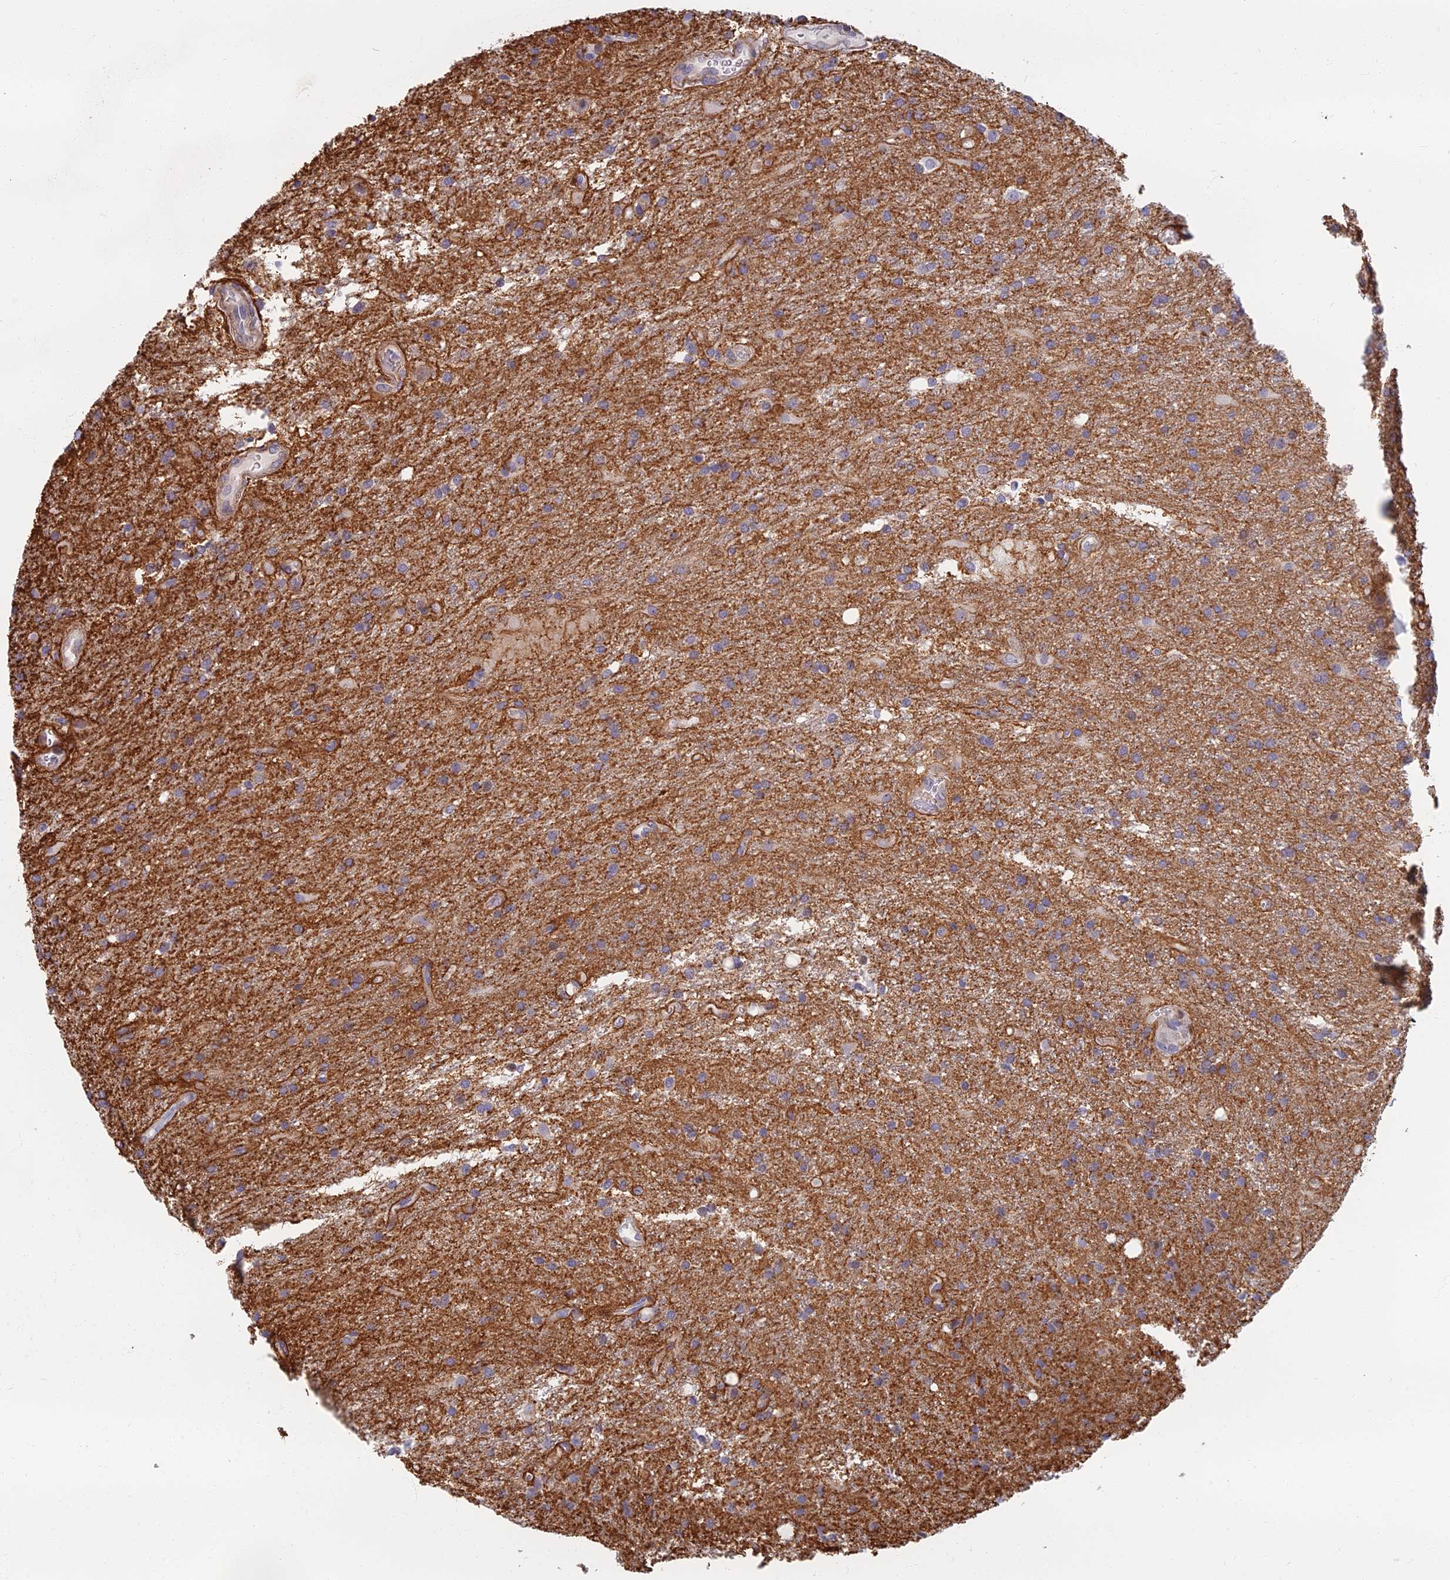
{"staining": {"intensity": "weak", "quantity": "25%-75%", "location": "cytoplasmic/membranous"}, "tissue": "glioma", "cell_type": "Tumor cells", "image_type": "cancer", "snomed": [{"axis": "morphology", "description": "Glioma, malignant, Low grade"}, {"axis": "topography", "description": "Brain"}], "caption": "A brown stain labels weak cytoplasmic/membranous expression of a protein in glioma tumor cells. Using DAB (brown) and hematoxylin (blue) stains, captured at high magnification using brightfield microscopy.", "gene": "C15orf40", "patient": {"sex": "male", "age": 66}}